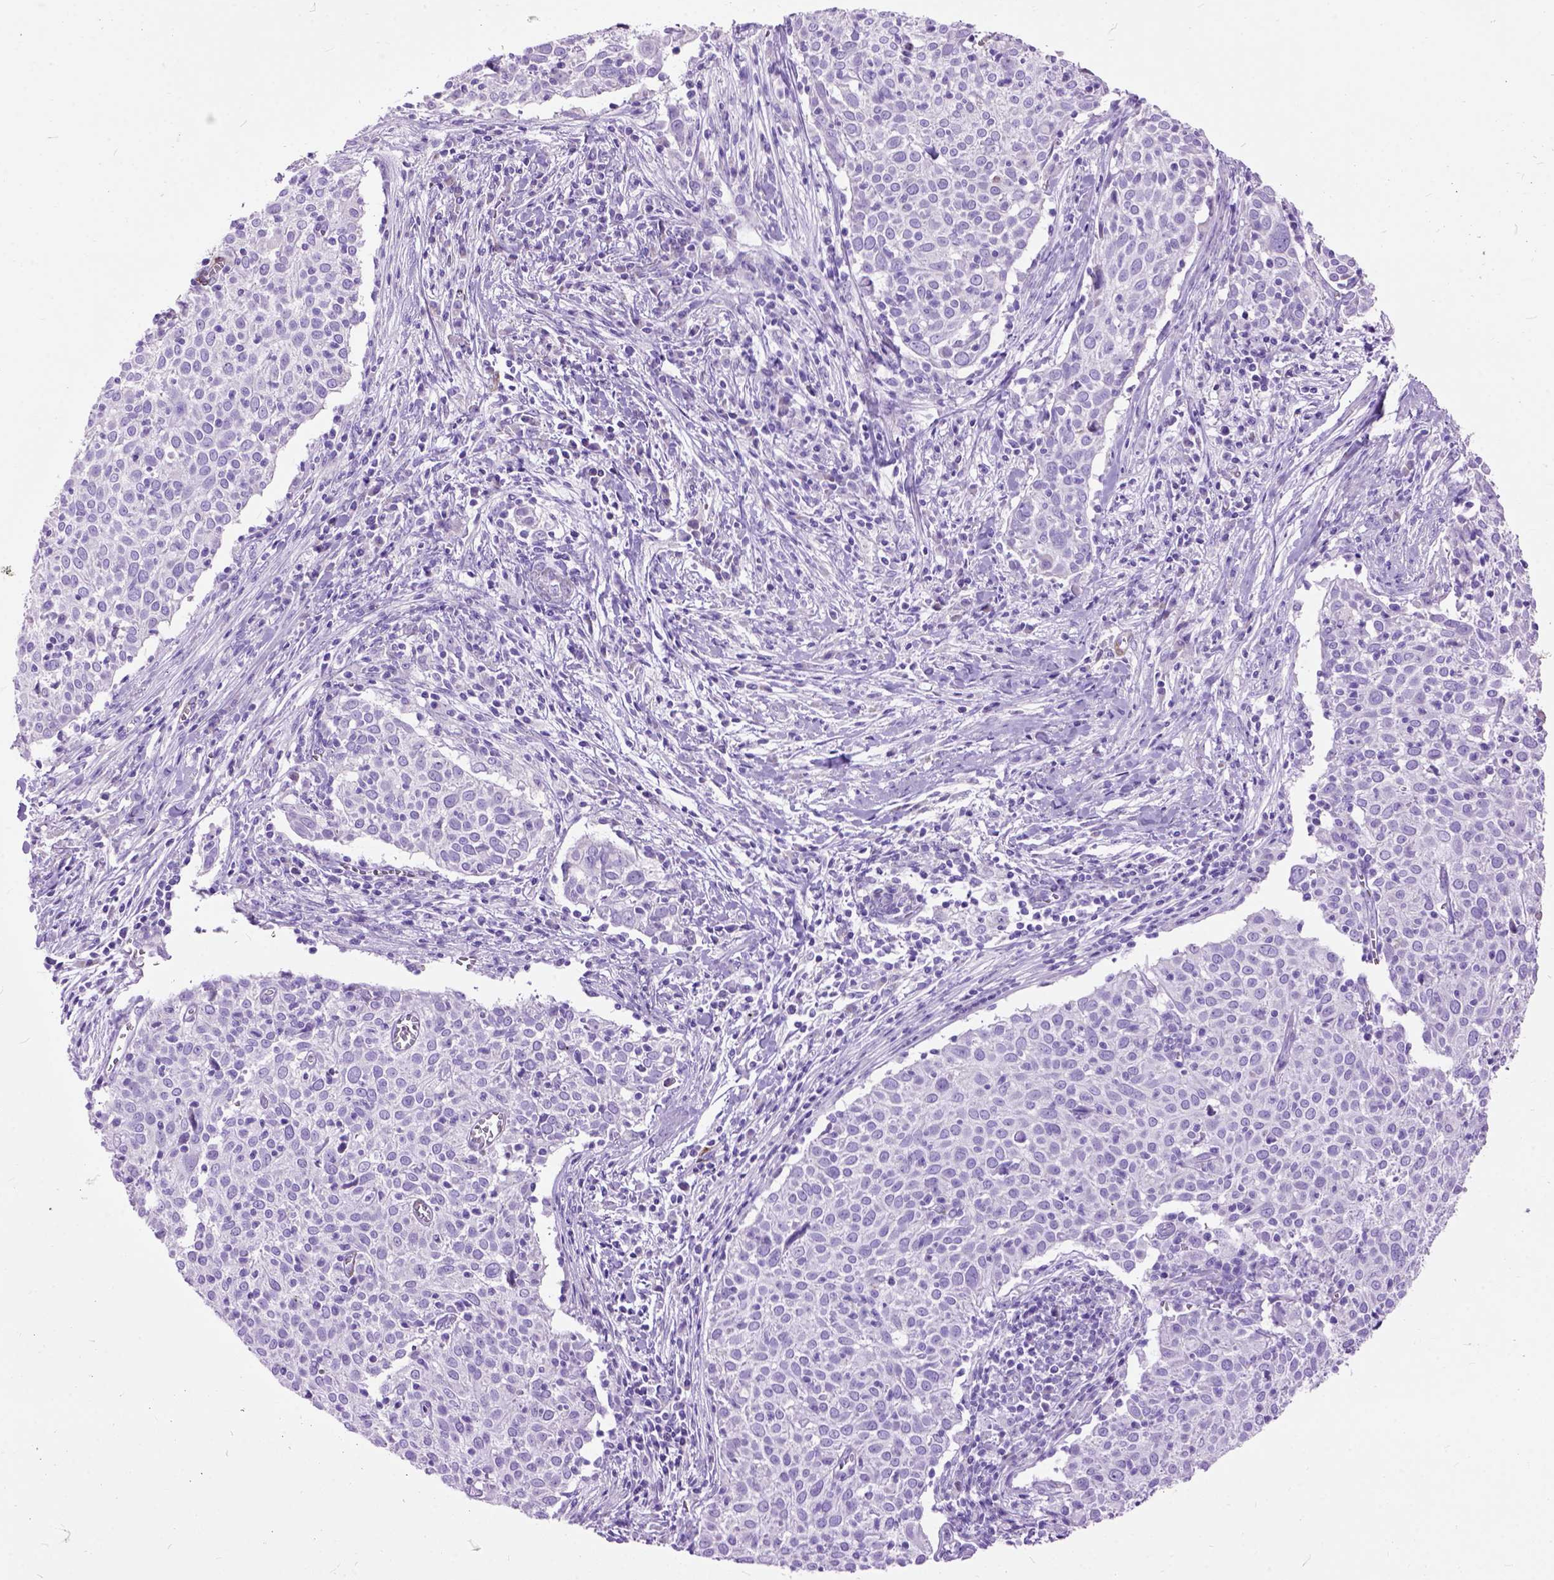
{"staining": {"intensity": "negative", "quantity": "none", "location": "none"}, "tissue": "cervical cancer", "cell_type": "Tumor cells", "image_type": "cancer", "snomed": [{"axis": "morphology", "description": "Squamous cell carcinoma, NOS"}, {"axis": "topography", "description": "Cervix"}], "caption": "Tumor cells are negative for brown protein staining in cervical cancer (squamous cell carcinoma).", "gene": "MAPT", "patient": {"sex": "female", "age": 39}}